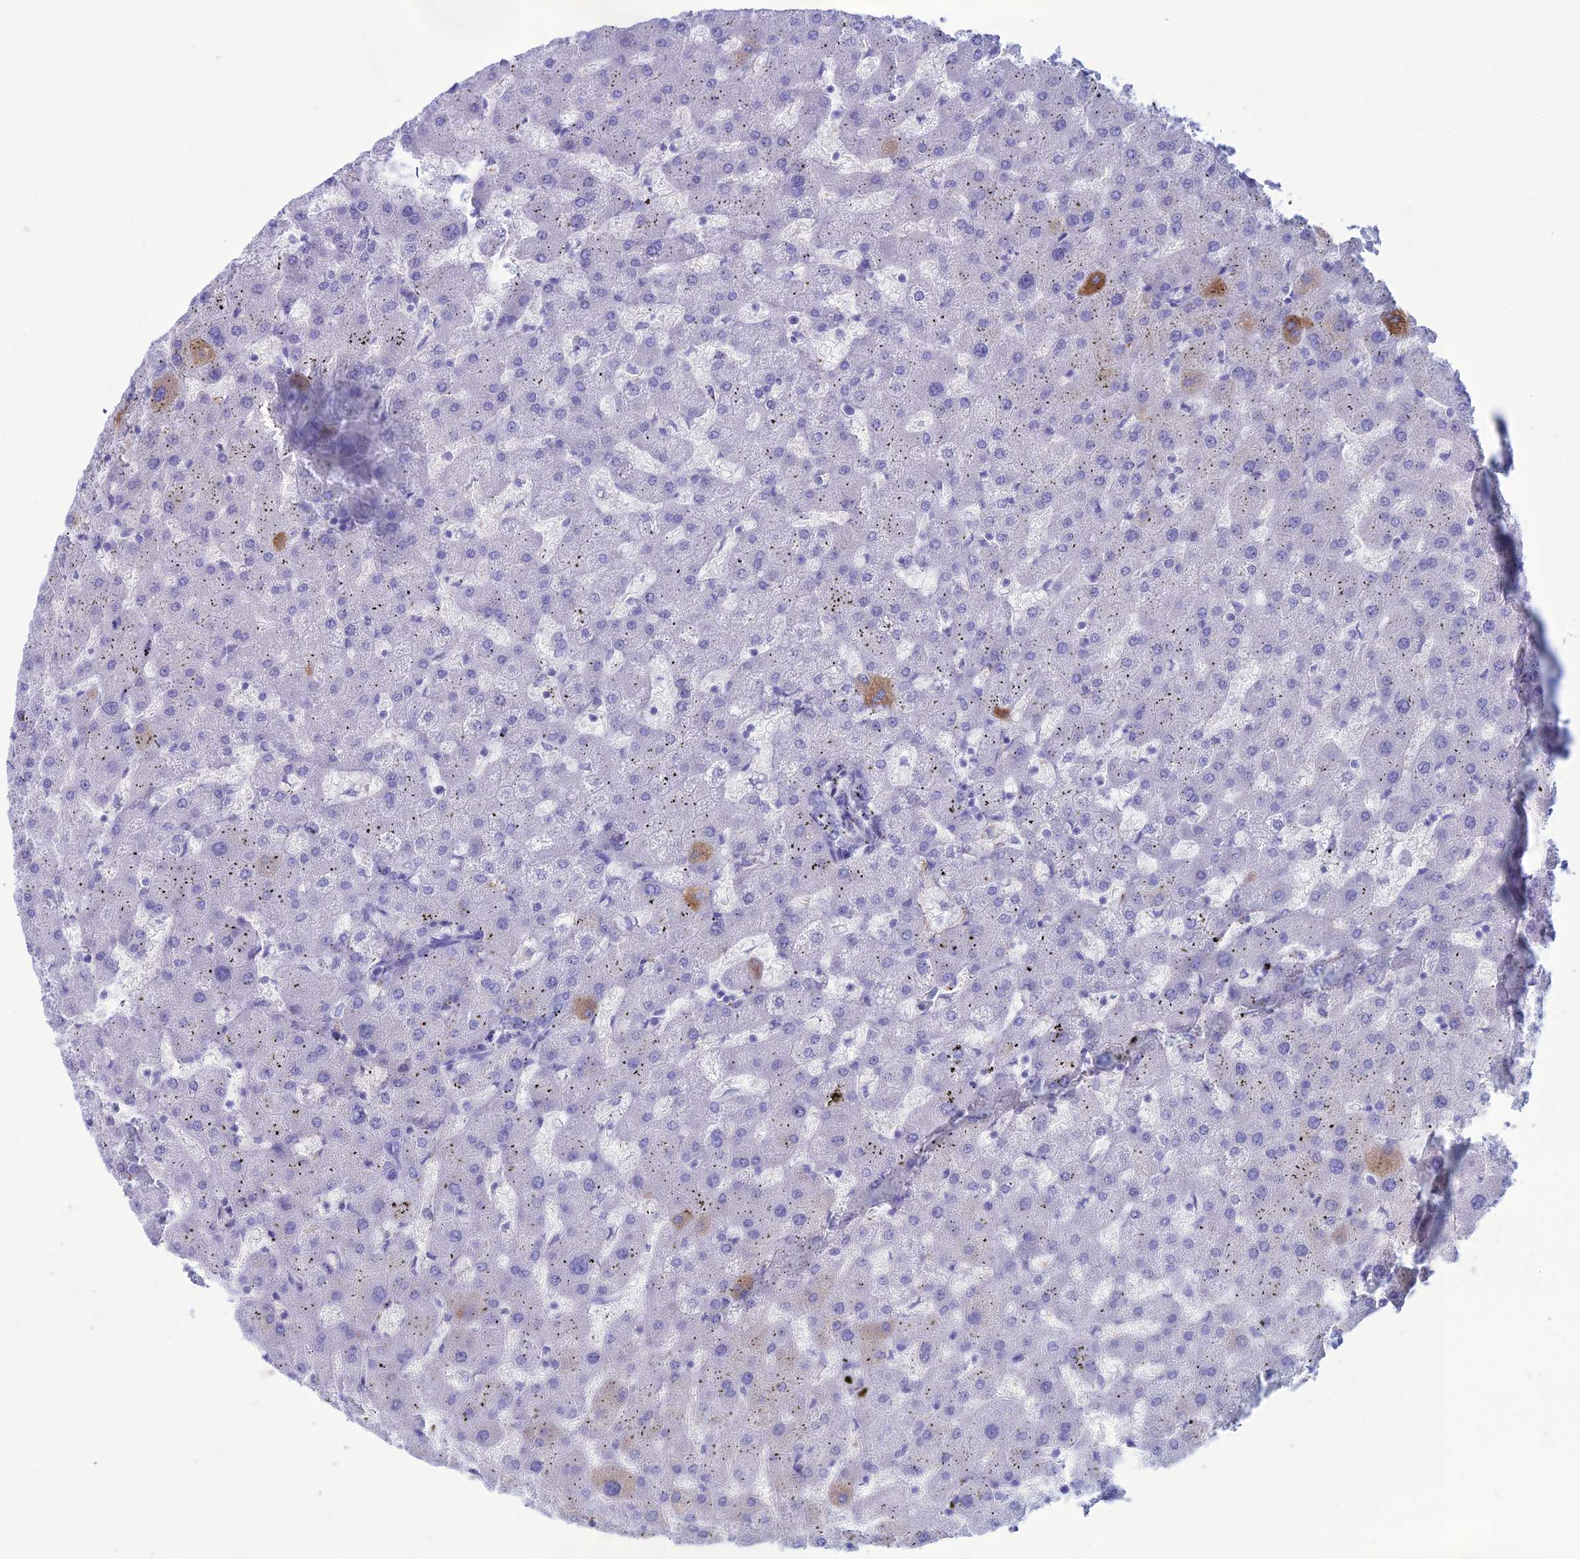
{"staining": {"intensity": "negative", "quantity": "none", "location": "none"}, "tissue": "liver", "cell_type": "Cholangiocytes", "image_type": "normal", "snomed": [{"axis": "morphology", "description": "Normal tissue, NOS"}, {"axis": "topography", "description": "Liver"}], "caption": "Photomicrograph shows no protein positivity in cholangiocytes of benign liver.", "gene": "CDC42EP5", "patient": {"sex": "female", "age": 63}}